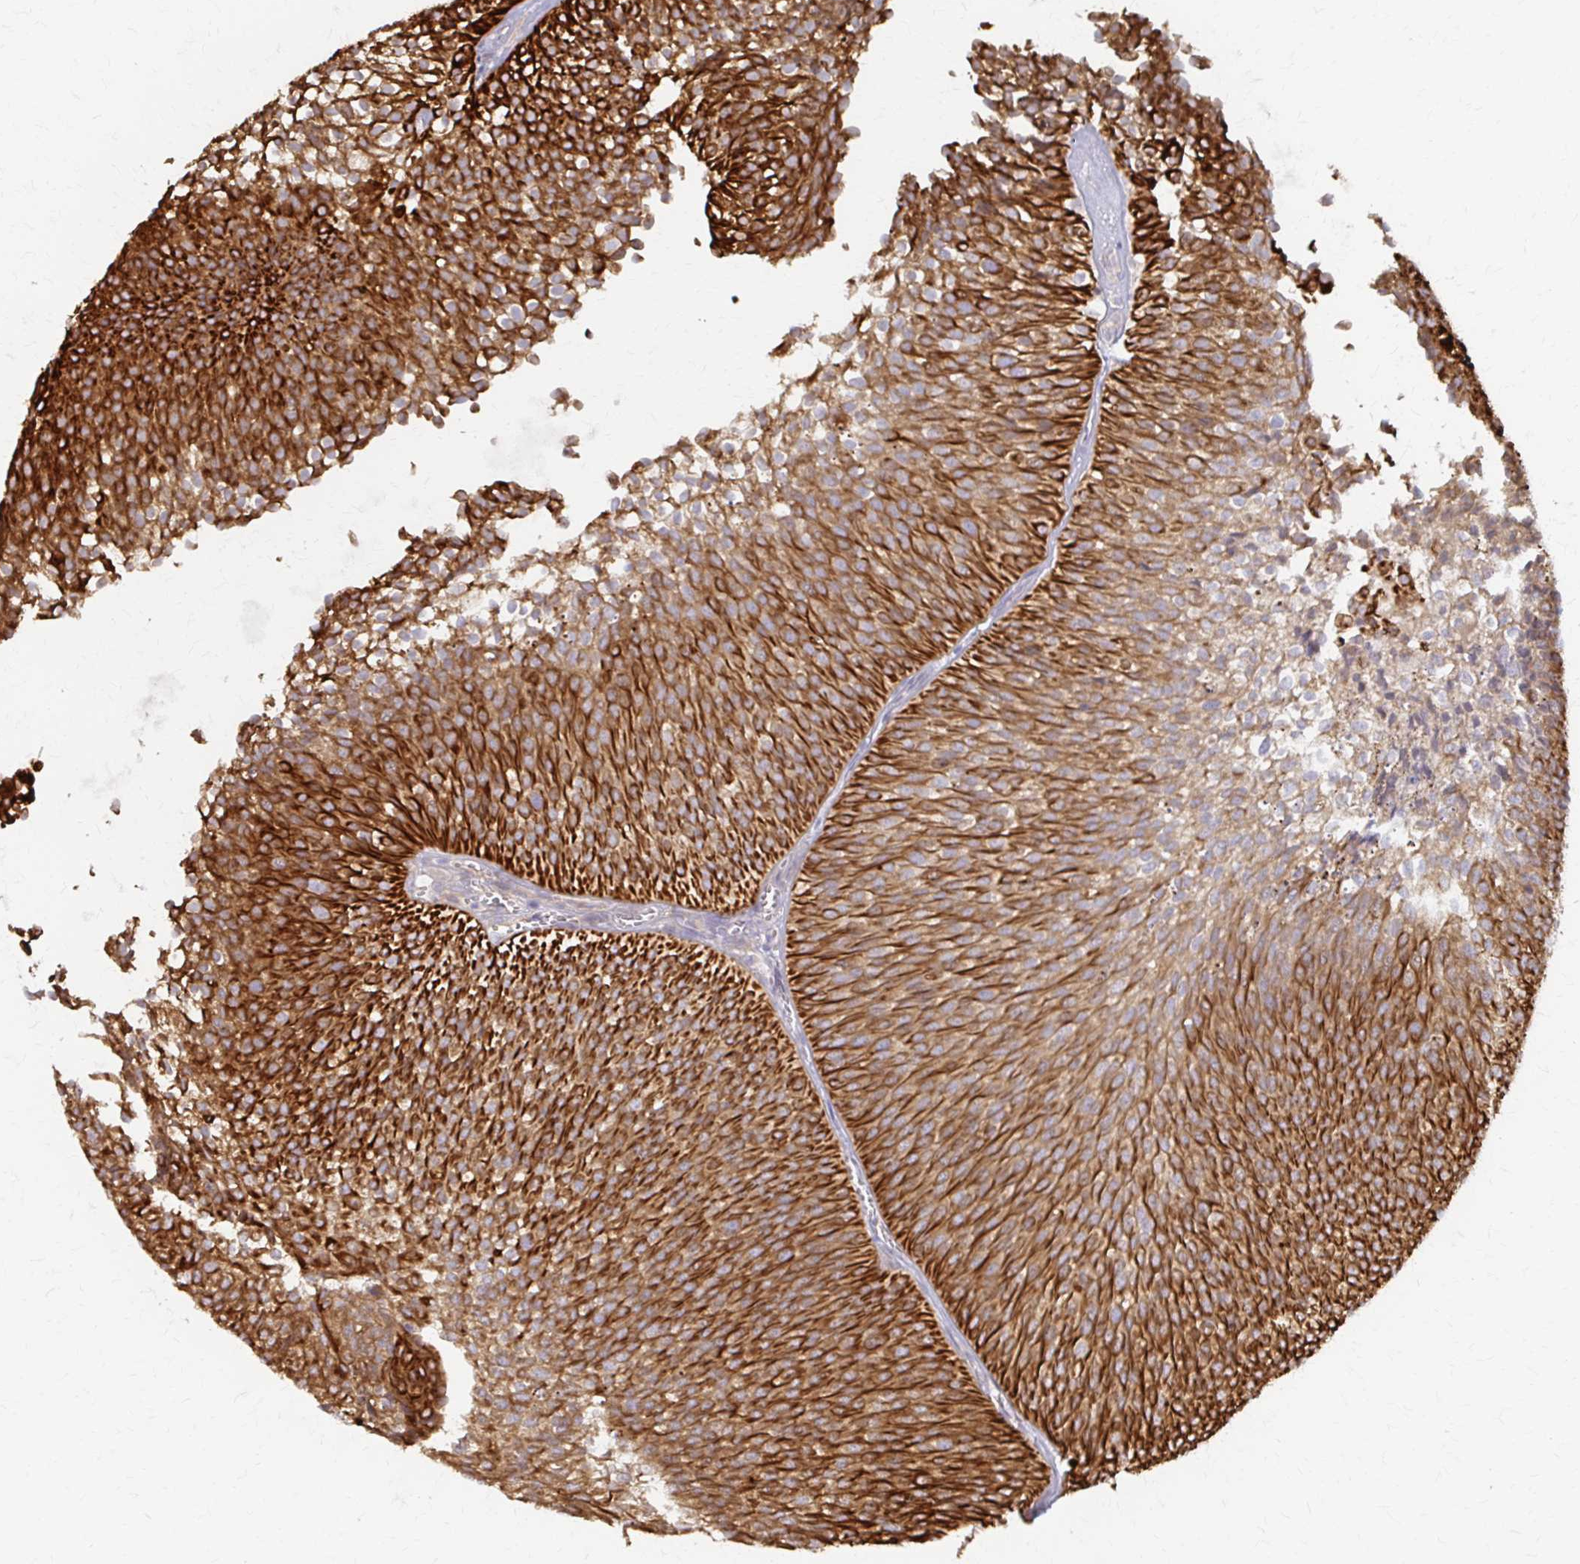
{"staining": {"intensity": "strong", "quantity": ">75%", "location": "cytoplasmic/membranous"}, "tissue": "urothelial cancer", "cell_type": "Tumor cells", "image_type": "cancer", "snomed": [{"axis": "morphology", "description": "Urothelial carcinoma, Low grade"}, {"axis": "topography", "description": "Urinary bladder"}], "caption": "Low-grade urothelial carcinoma was stained to show a protein in brown. There is high levels of strong cytoplasmic/membranous expression in approximately >75% of tumor cells.", "gene": "ARHGAP35", "patient": {"sex": "male", "age": 91}}